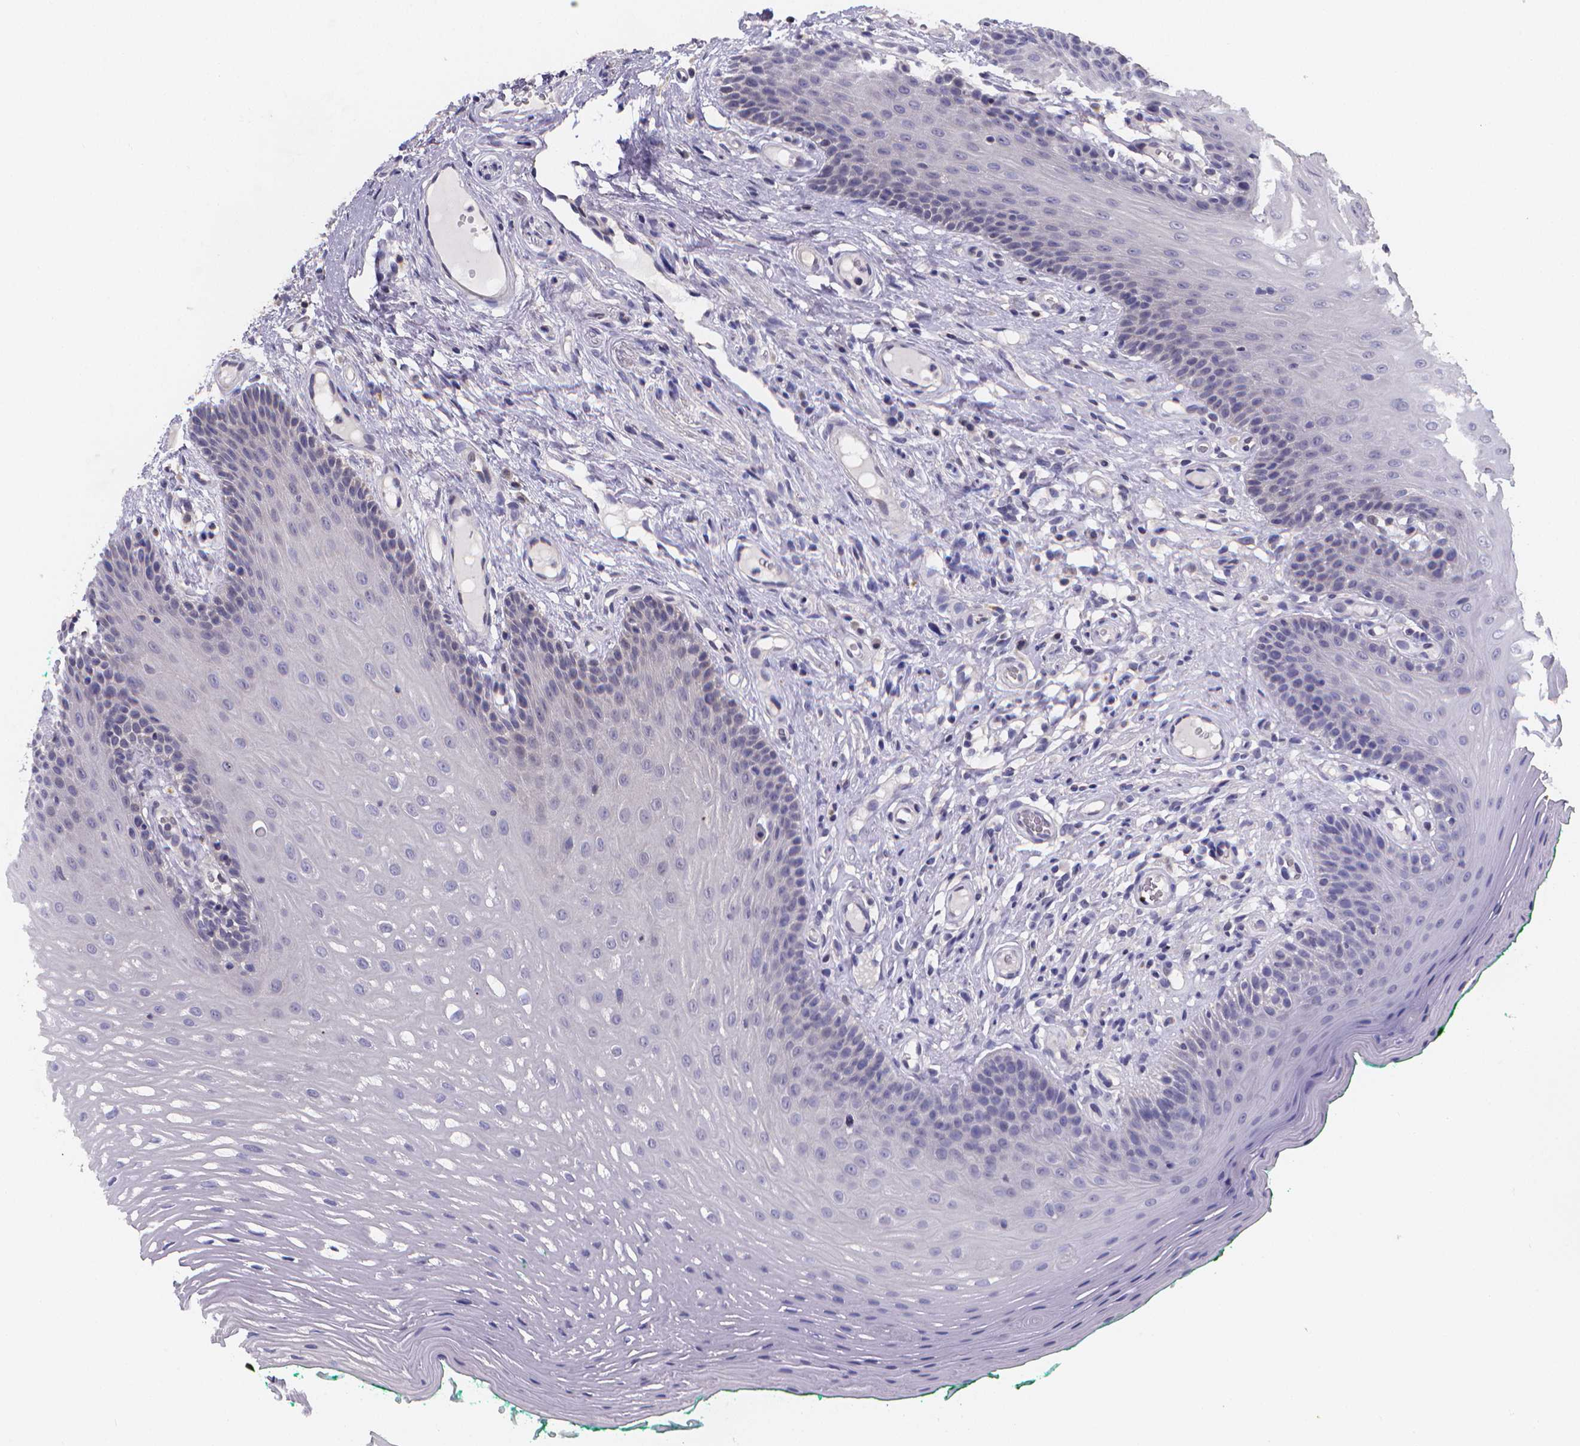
{"staining": {"intensity": "negative", "quantity": "none", "location": "none"}, "tissue": "oral mucosa", "cell_type": "Squamous epithelial cells", "image_type": "normal", "snomed": [{"axis": "morphology", "description": "Normal tissue, NOS"}, {"axis": "morphology", "description": "Squamous cell carcinoma, NOS"}, {"axis": "topography", "description": "Oral tissue"}, {"axis": "topography", "description": "Head-Neck"}], "caption": "This photomicrograph is of benign oral mucosa stained with immunohistochemistry (IHC) to label a protein in brown with the nuclei are counter-stained blue. There is no staining in squamous epithelial cells.", "gene": "PAH", "patient": {"sex": "male", "age": 78}}